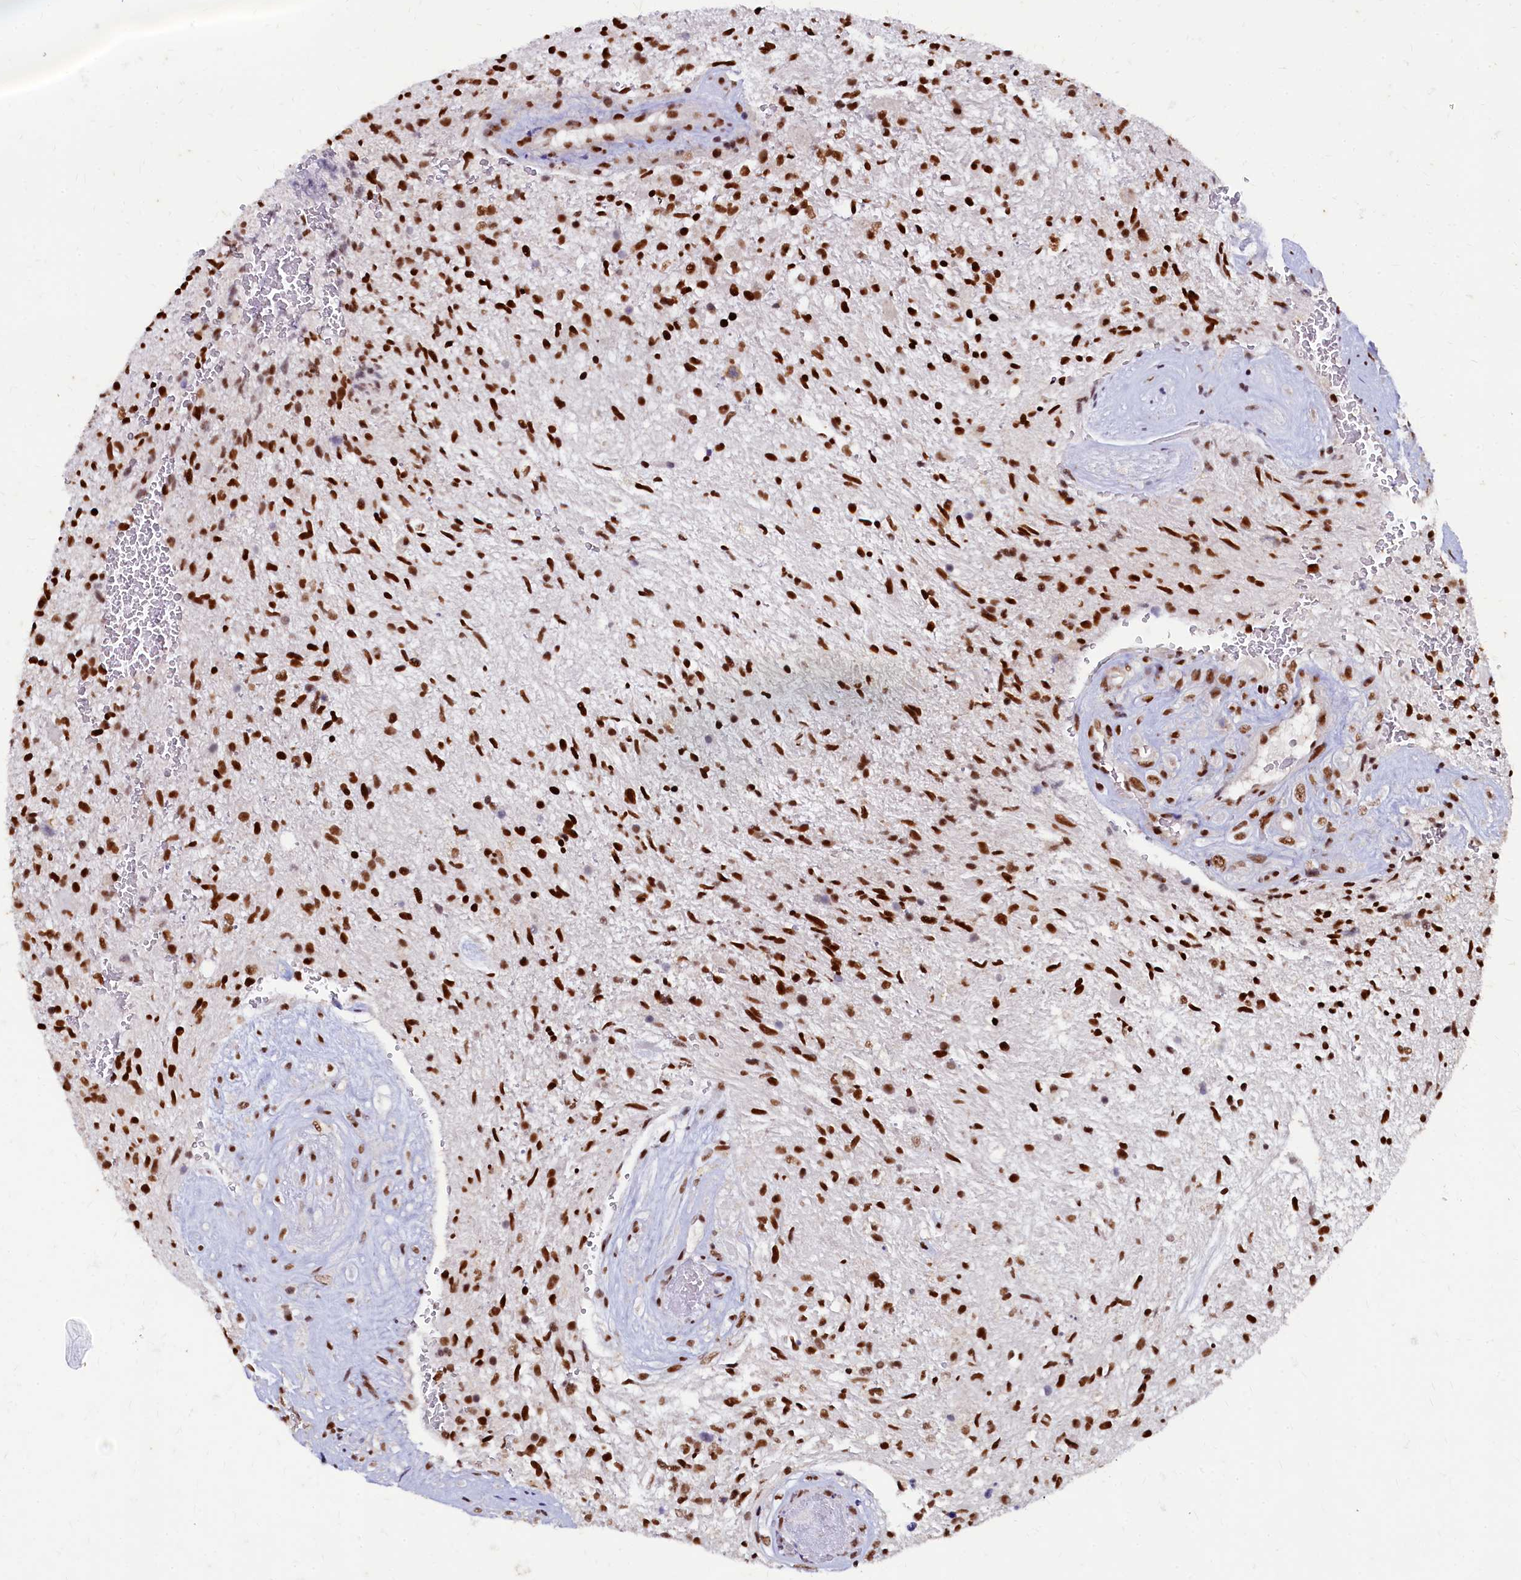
{"staining": {"intensity": "strong", "quantity": ">75%", "location": "nuclear"}, "tissue": "glioma", "cell_type": "Tumor cells", "image_type": "cancer", "snomed": [{"axis": "morphology", "description": "Glioma, malignant, High grade"}, {"axis": "topography", "description": "Brain"}], "caption": "A high-resolution image shows IHC staining of malignant high-grade glioma, which demonstrates strong nuclear positivity in about >75% of tumor cells. (Stains: DAB (3,3'-diaminobenzidine) in brown, nuclei in blue, Microscopy: brightfield microscopy at high magnification).", "gene": "CPSF7", "patient": {"sex": "male", "age": 56}}